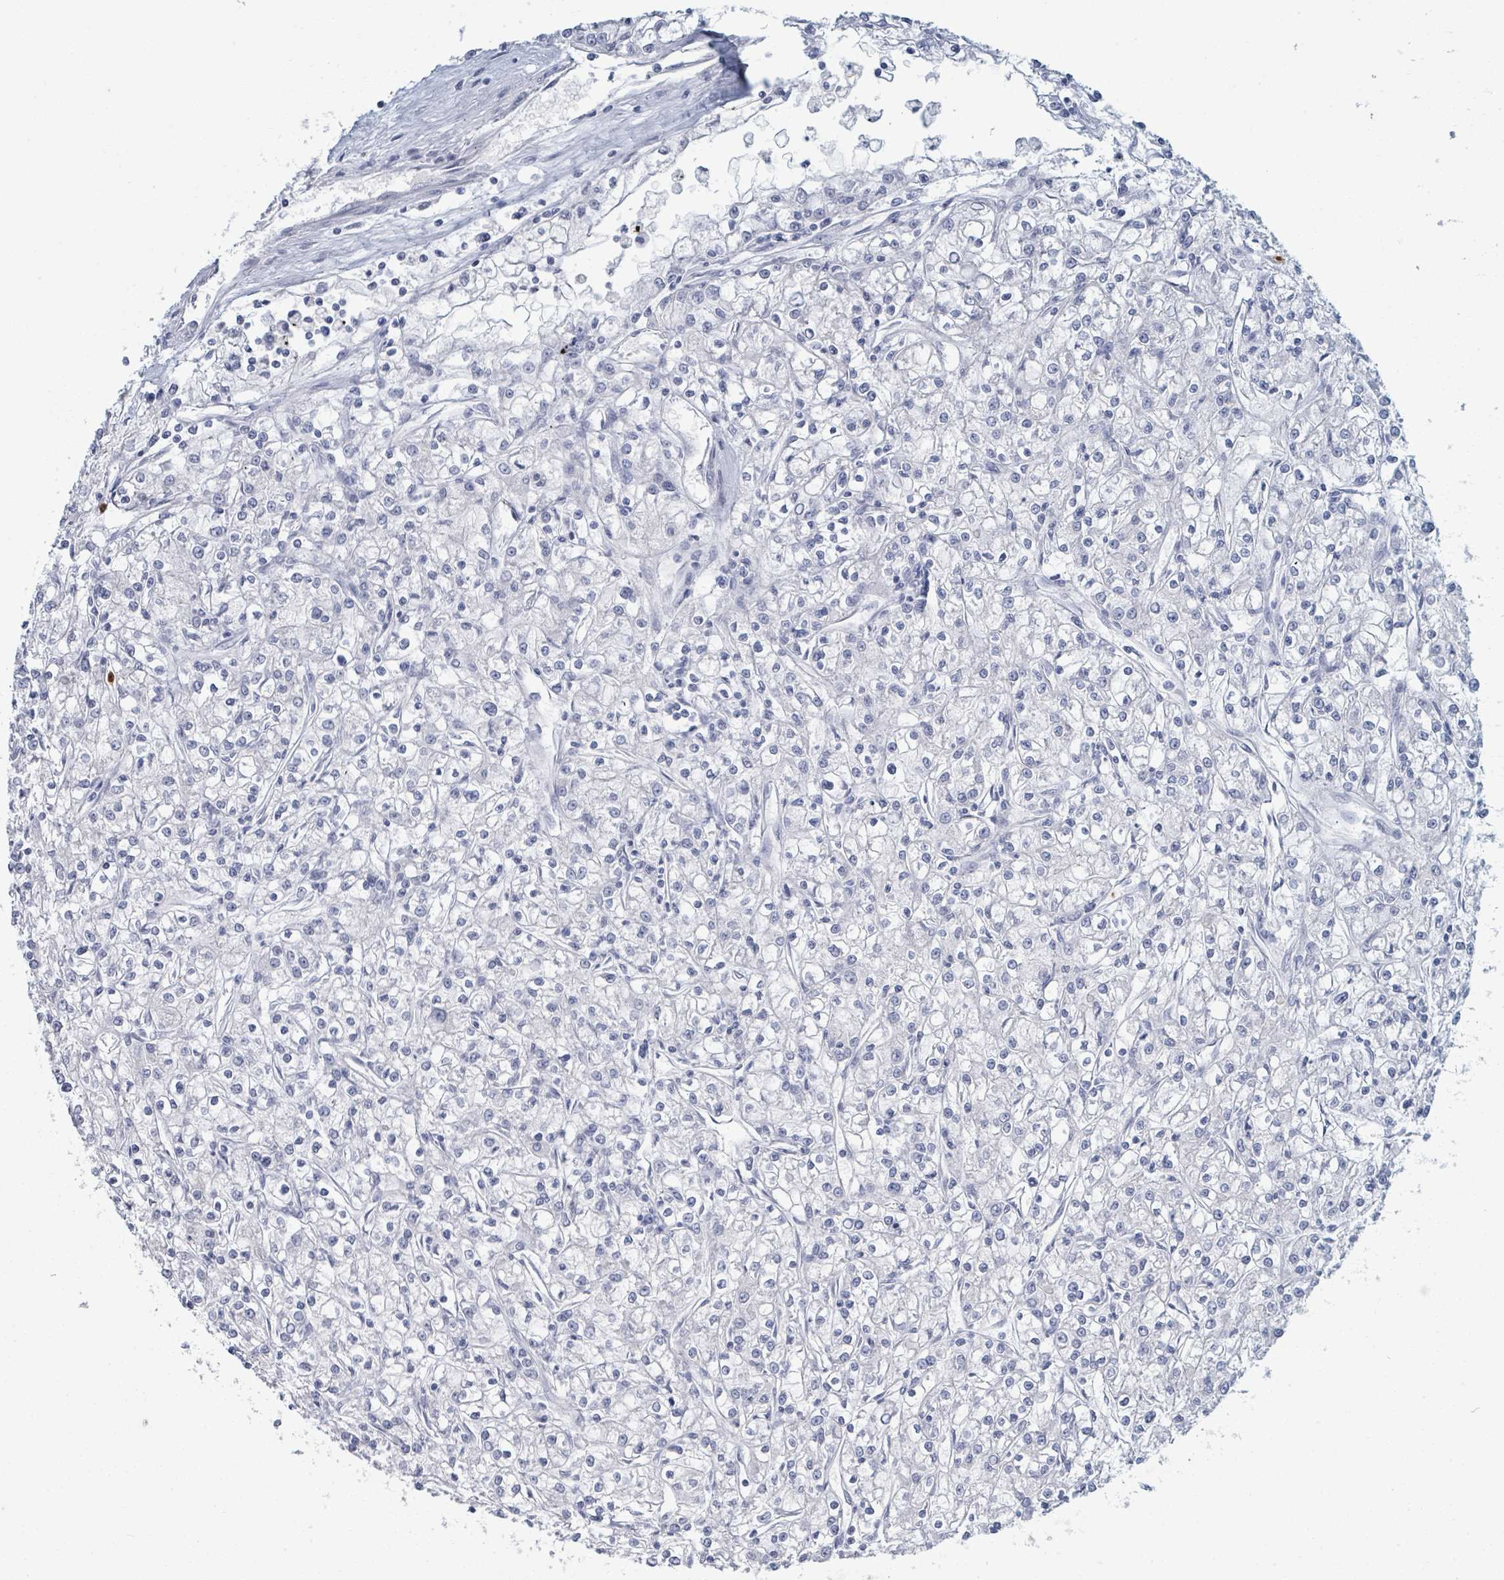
{"staining": {"intensity": "negative", "quantity": "none", "location": "none"}, "tissue": "renal cancer", "cell_type": "Tumor cells", "image_type": "cancer", "snomed": [{"axis": "morphology", "description": "Adenocarcinoma, NOS"}, {"axis": "topography", "description": "Kidney"}], "caption": "A high-resolution image shows immunohistochemistry (IHC) staining of renal cancer, which displays no significant expression in tumor cells.", "gene": "DEFA4", "patient": {"sex": "female", "age": 59}}